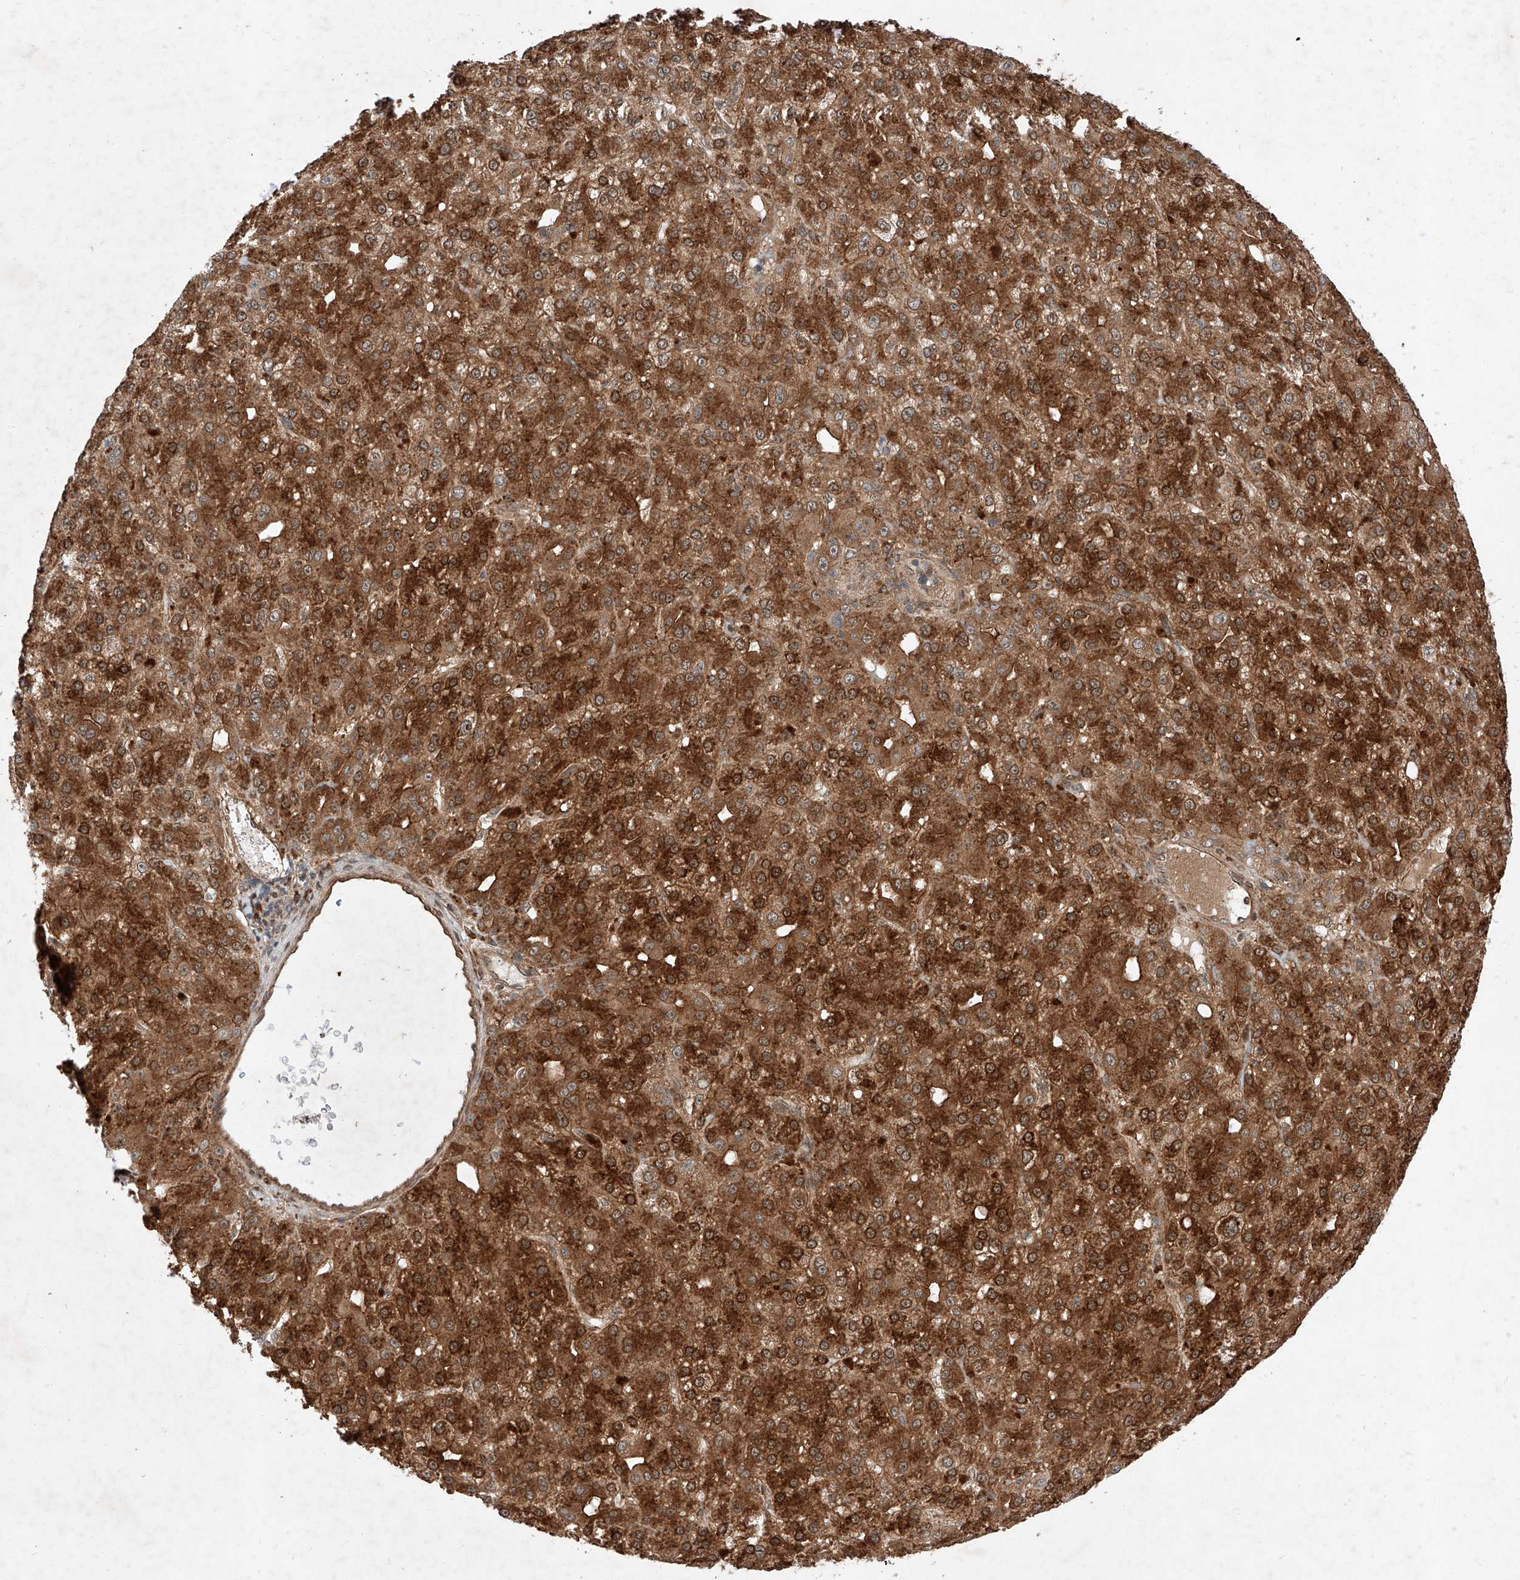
{"staining": {"intensity": "strong", "quantity": ">75%", "location": "cytoplasmic/membranous,nuclear"}, "tissue": "liver cancer", "cell_type": "Tumor cells", "image_type": "cancer", "snomed": [{"axis": "morphology", "description": "Carcinoma, Hepatocellular, NOS"}, {"axis": "topography", "description": "Liver"}], "caption": "The photomicrograph demonstrates immunohistochemical staining of hepatocellular carcinoma (liver). There is strong cytoplasmic/membranous and nuclear staining is seen in about >75% of tumor cells.", "gene": "ZFP28", "patient": {"sex": "male", "age": 67}}